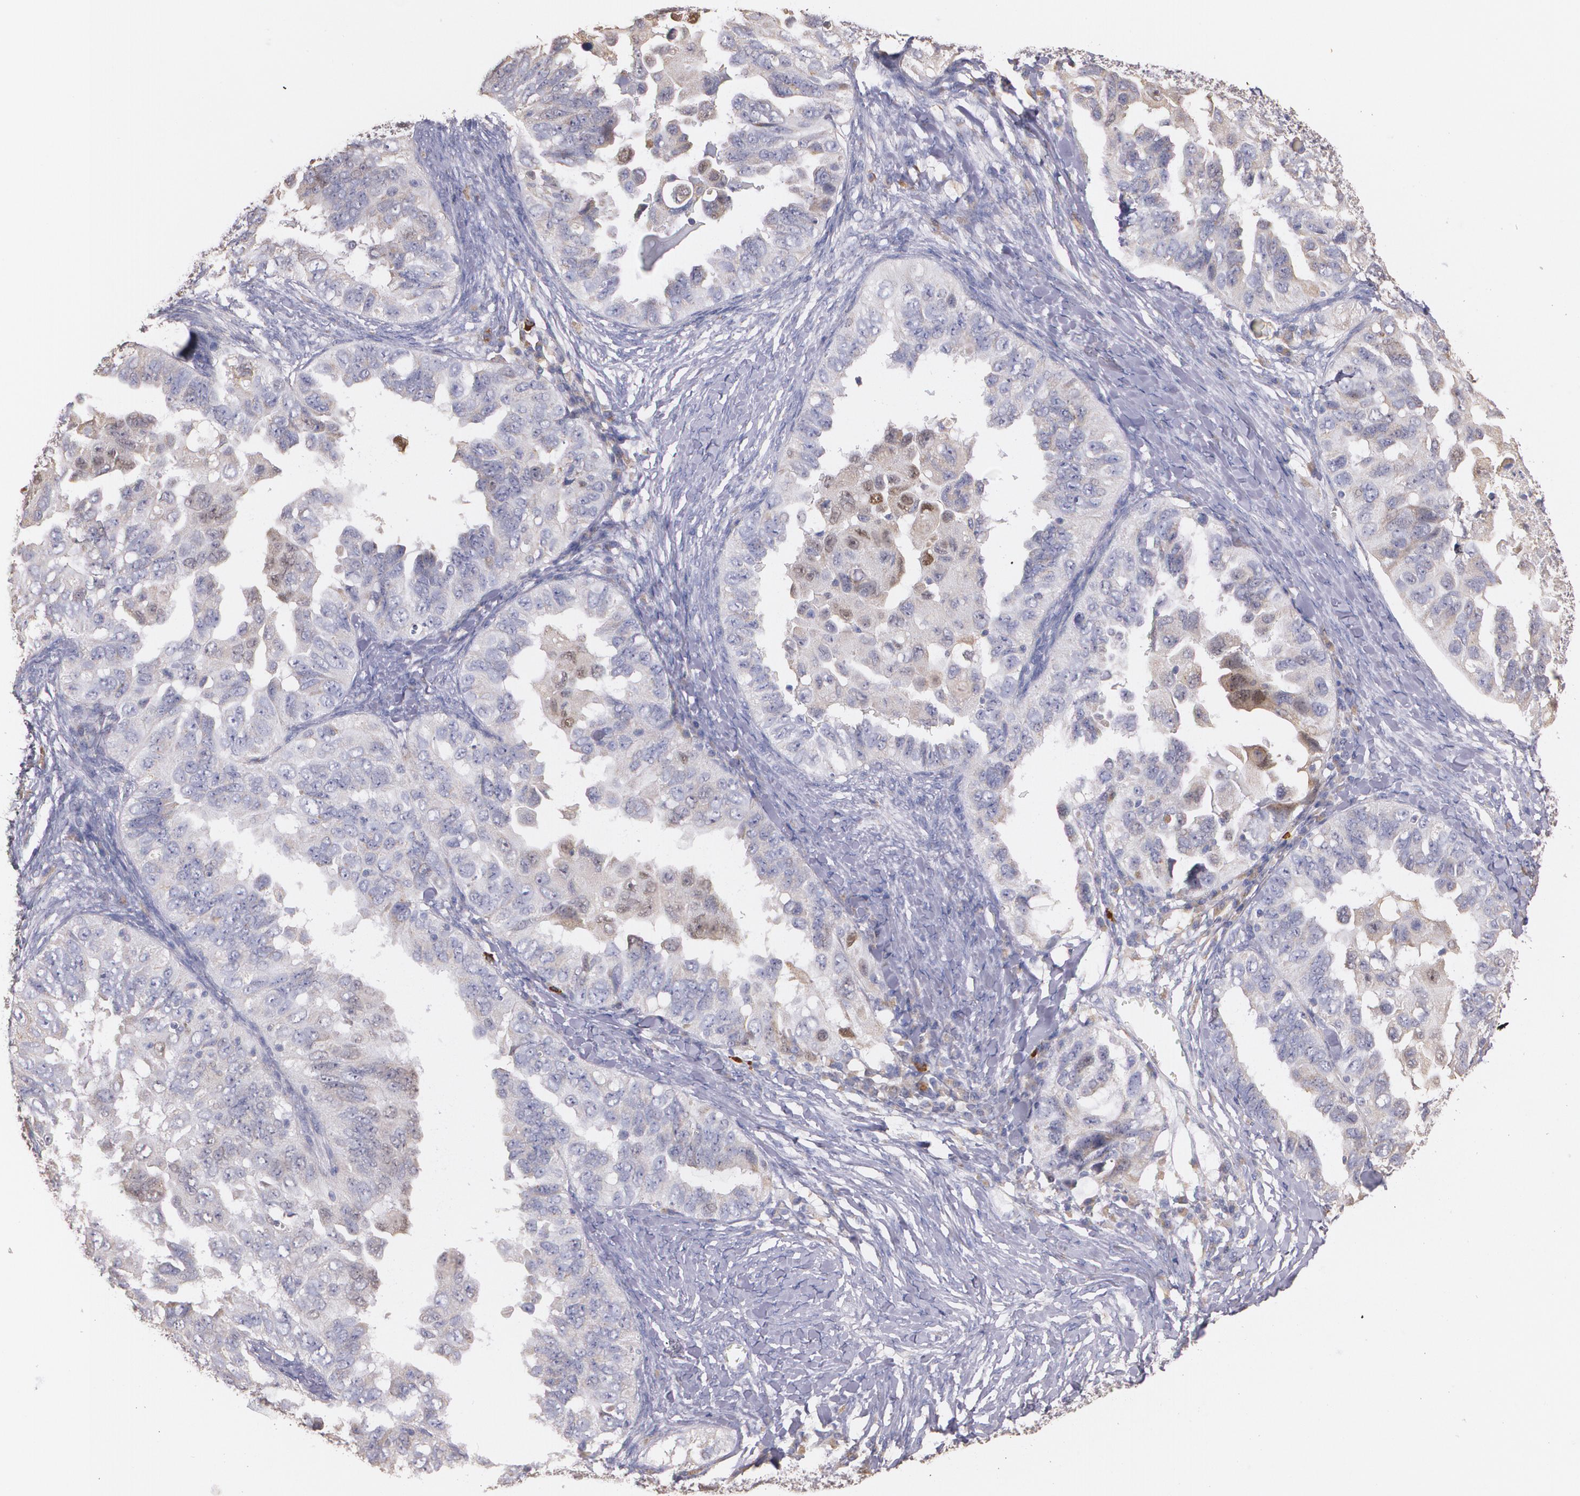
{"staining": {"intensity": "weak", "quantity": ">75%", "location": "cytoplasmic/membranous"}, "tissue": "ovarian cancer", "cell_type": "Tumor cells", "image_type": "cancer", "snomed": [{"axis": "morphology", "description": "Cystadenocarcinoma, serous, NOS"}, {"axis": "topography", "description": "Ovary"}], "caption": "A high-resolution histopathology image shows IHC staining of ovarian serous cystadenocarcinoma, which displays weak cytoplasmic/membranous positivity in about >75% of tumor cells.", "gene": "ATF3", "patient": {"sex": "female", "age": 82}}